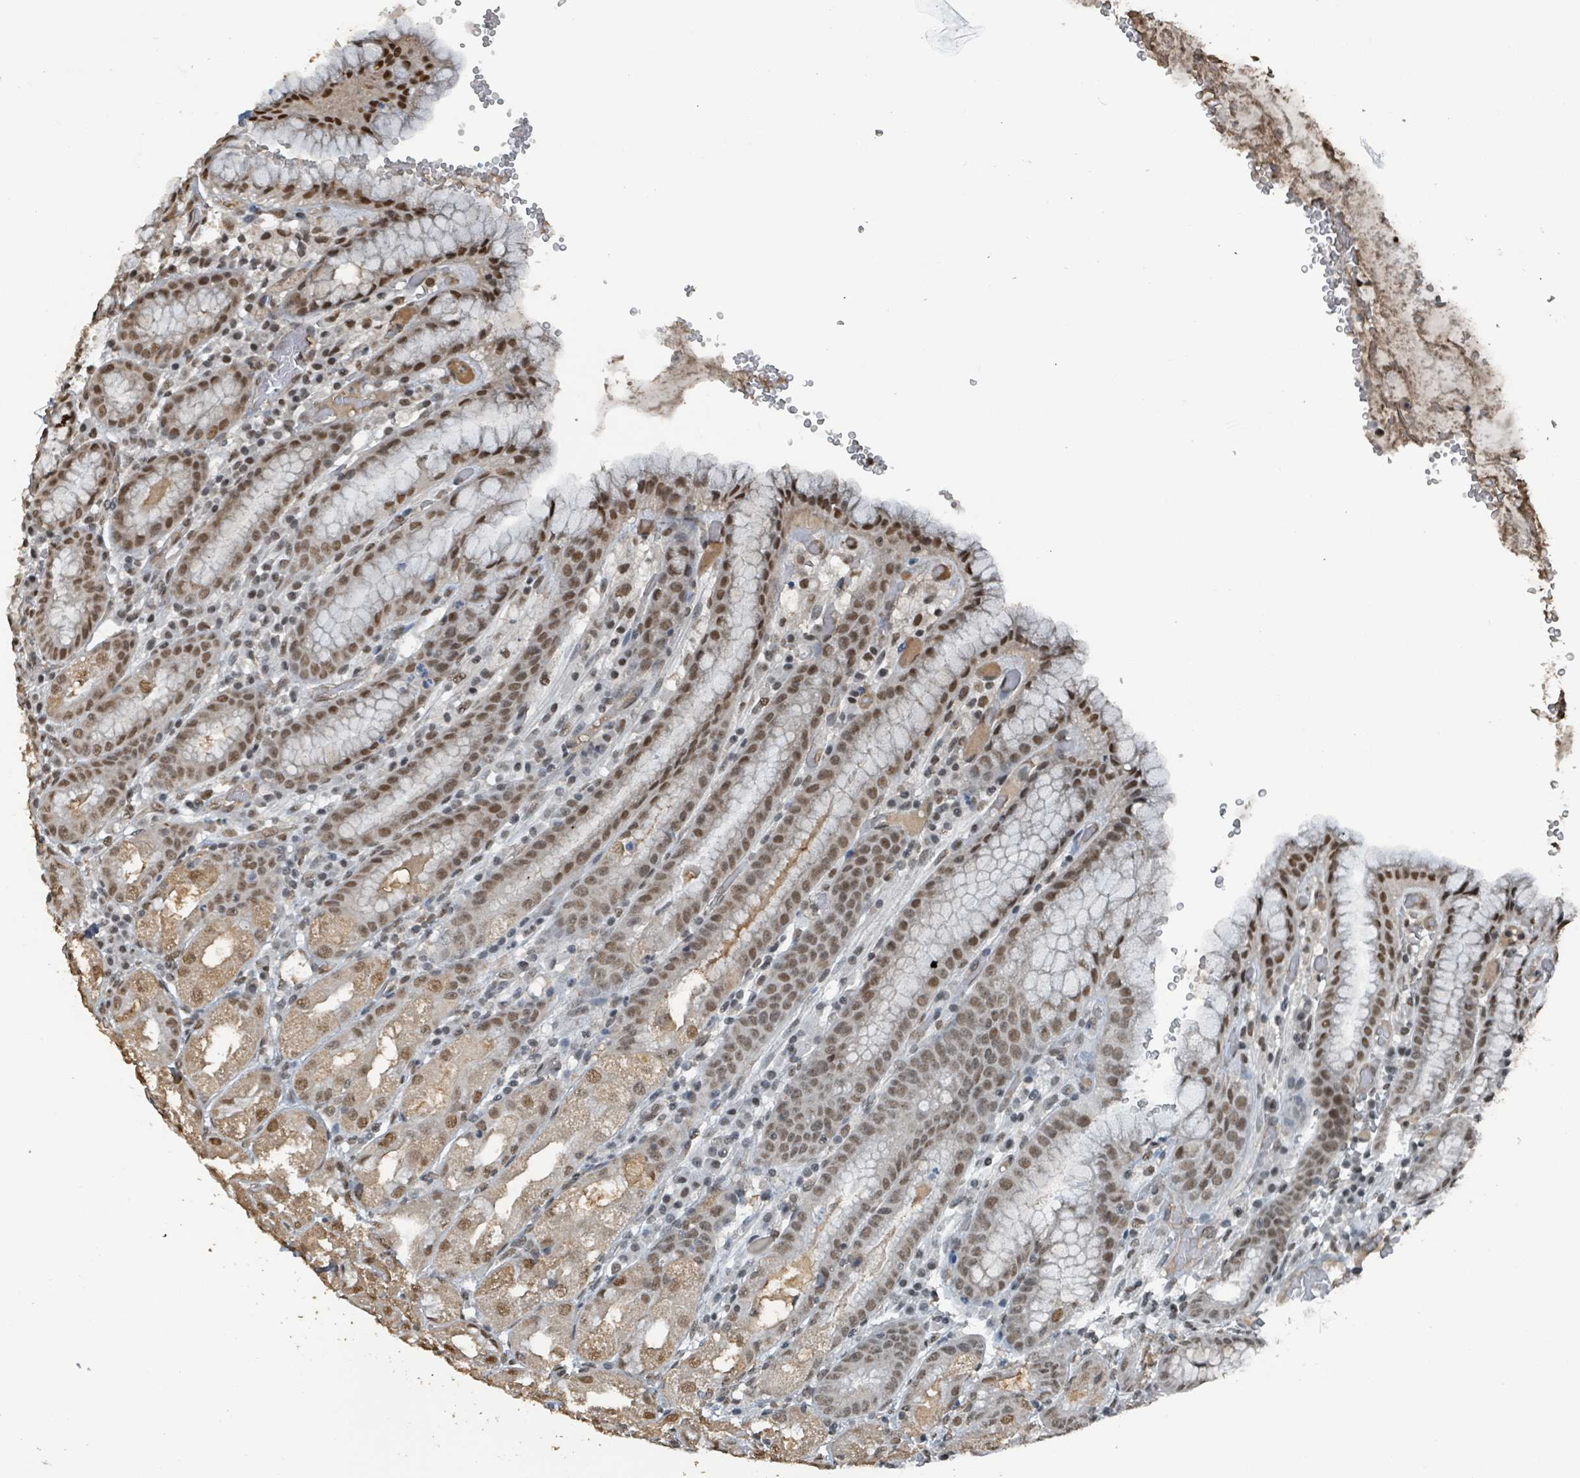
{"staining": {"intensity": "moderate", "quantity": ">75%", "location": "cytoplasmic/membranous,nuclear"}, "tissue": "stomach", "cell_type": "Glandular cells", "image_type": "normal", "snomed": [{"axis": "morphology", "description": "Normal tissue, NOS"}, {"axis": "topography", "description": "Stomach, upper"}], "caption": "Benign stomach was stained to show a protein in brown. There is medium levels of moderate cytoplasmic/membranous,nuclear staining in about >75% of glandular cells. Nuclei are stained in blue.", "gene": "PHIP", "patient": {"sex": "male", "age": 52}}